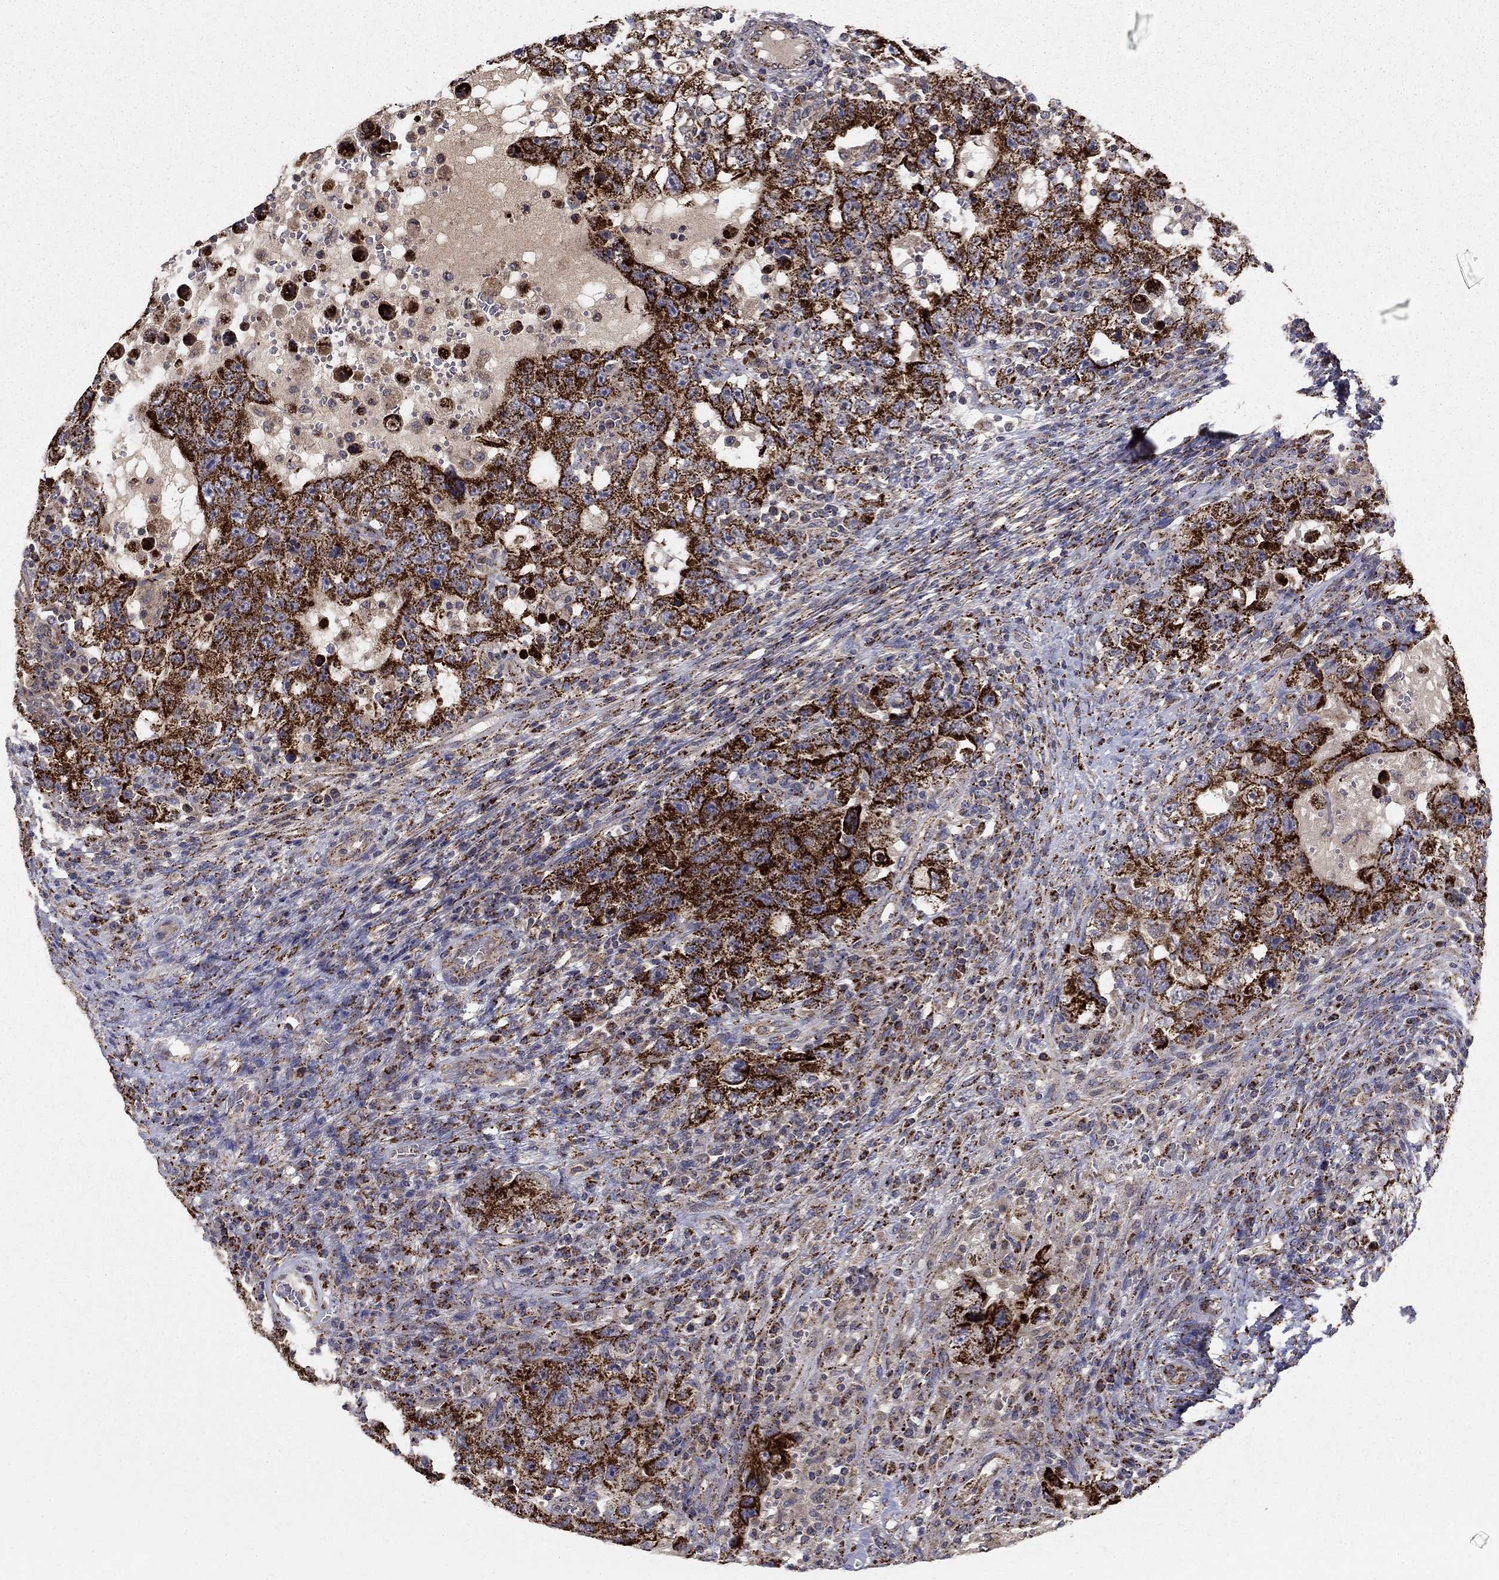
{"staining": {"intensity": "strong", "quantity": ">75%", "location": "cytoplasmic/membranous"}, "tissue": "testis cancer", "cell_type": "Tumor cells", "image_type": "cancer", "snomed": [{"axis": "morphology", "description": "Carcinoma, Embryonal, NOS"}, {"axis": "topography", "description": "Testis"}], "caption": "Human embryonal carcinoma (testis) stained with a protein marker exhibits strong staining in tumor cells.", "gene": "GCSH", "patient": {"sex": "male", "age": 26}}